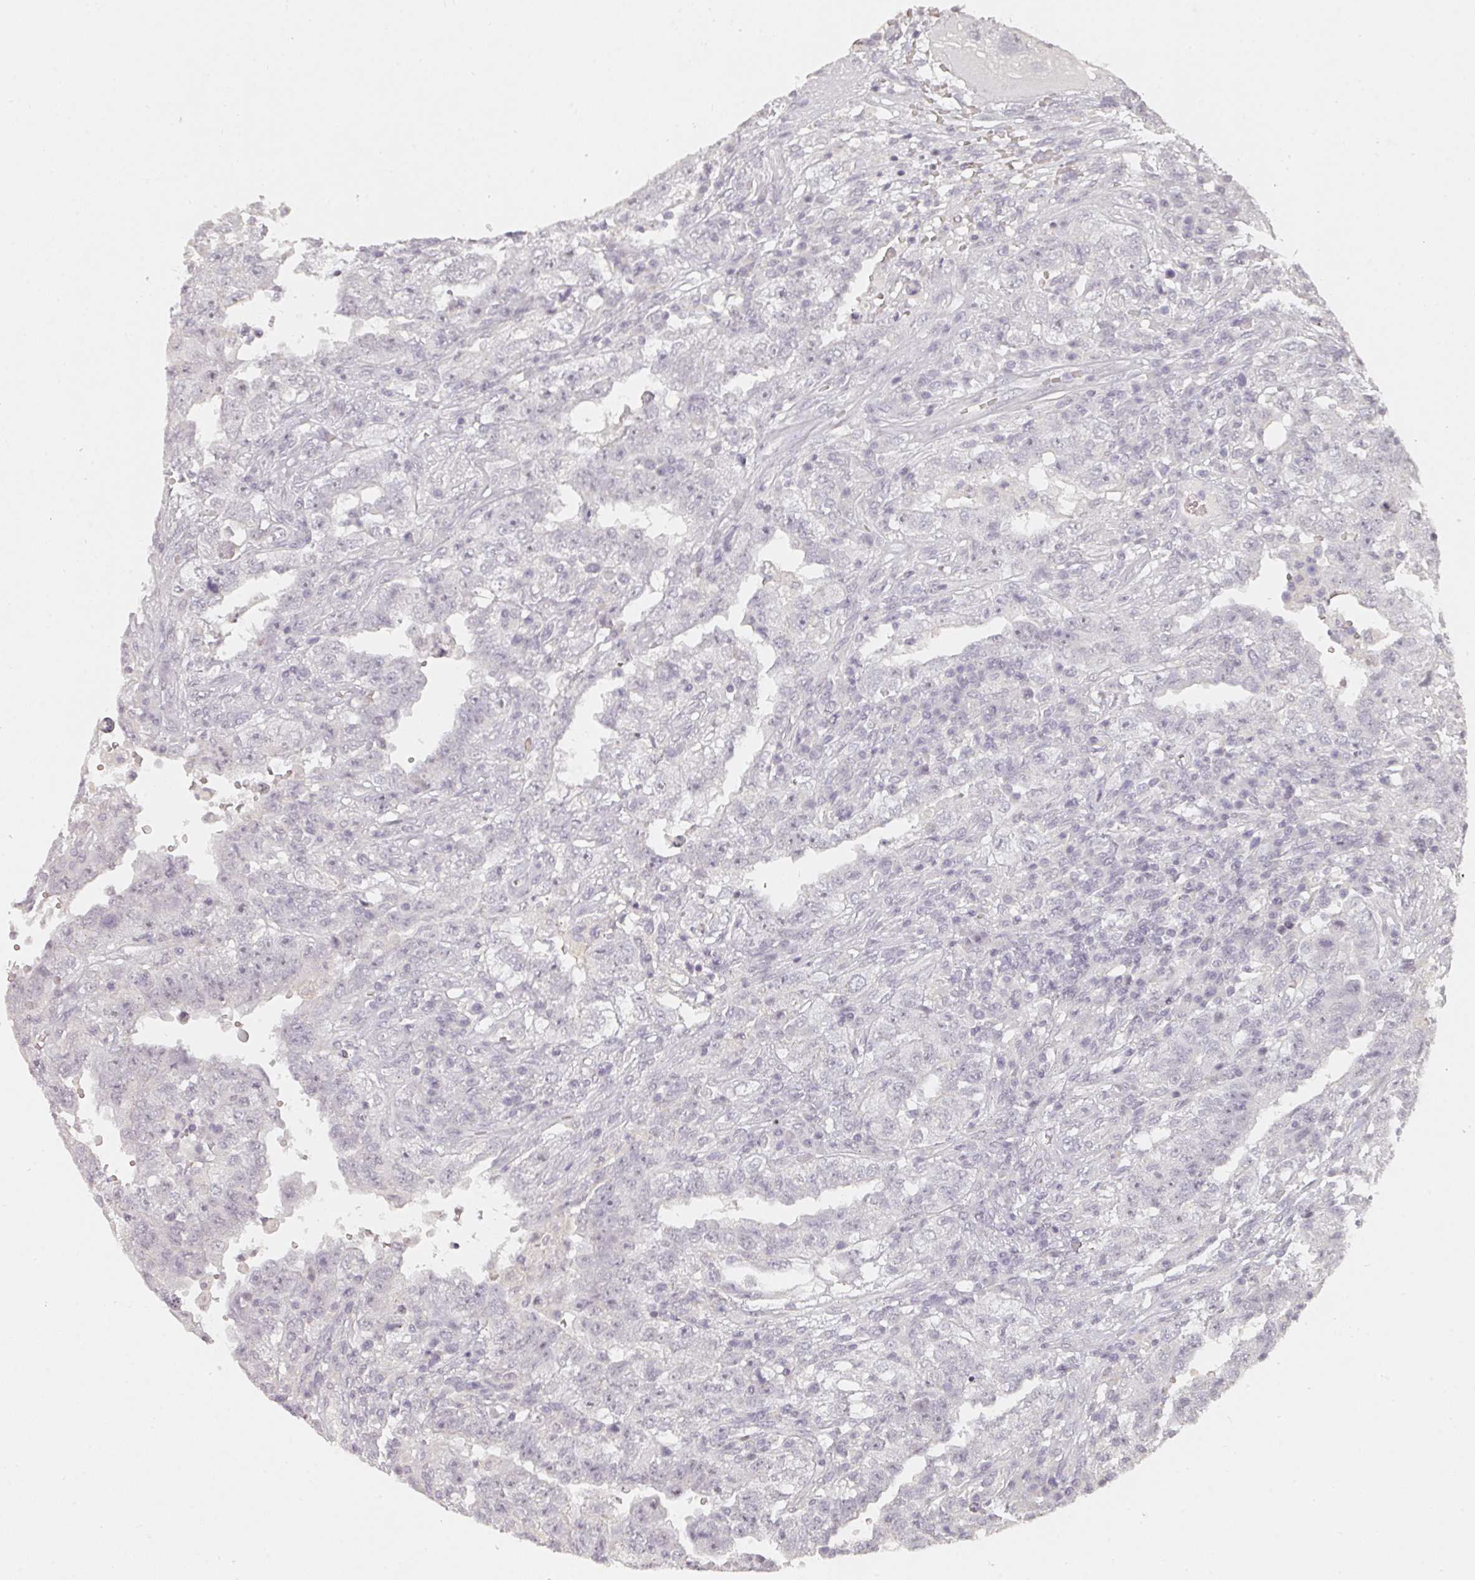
{"staining": {"intensity": "negative", "quantity": "none", "location": "none"}, "tissue": "testis cancer", "cell_type": "Tumor cells", "image_type": "cancer", "snomed": [{"axis": "morphology", "description": "Carcinoma, Embryonal, NOS"}, {"axis": "topography", "description": "Testis"}], "caption": "IHC micrograph of human testis cancer stained for a protein (brown), which reveals no positivity in tumor cells.", "gene": "SHISA2", "patient": {"sex": "male", "age": 26}}